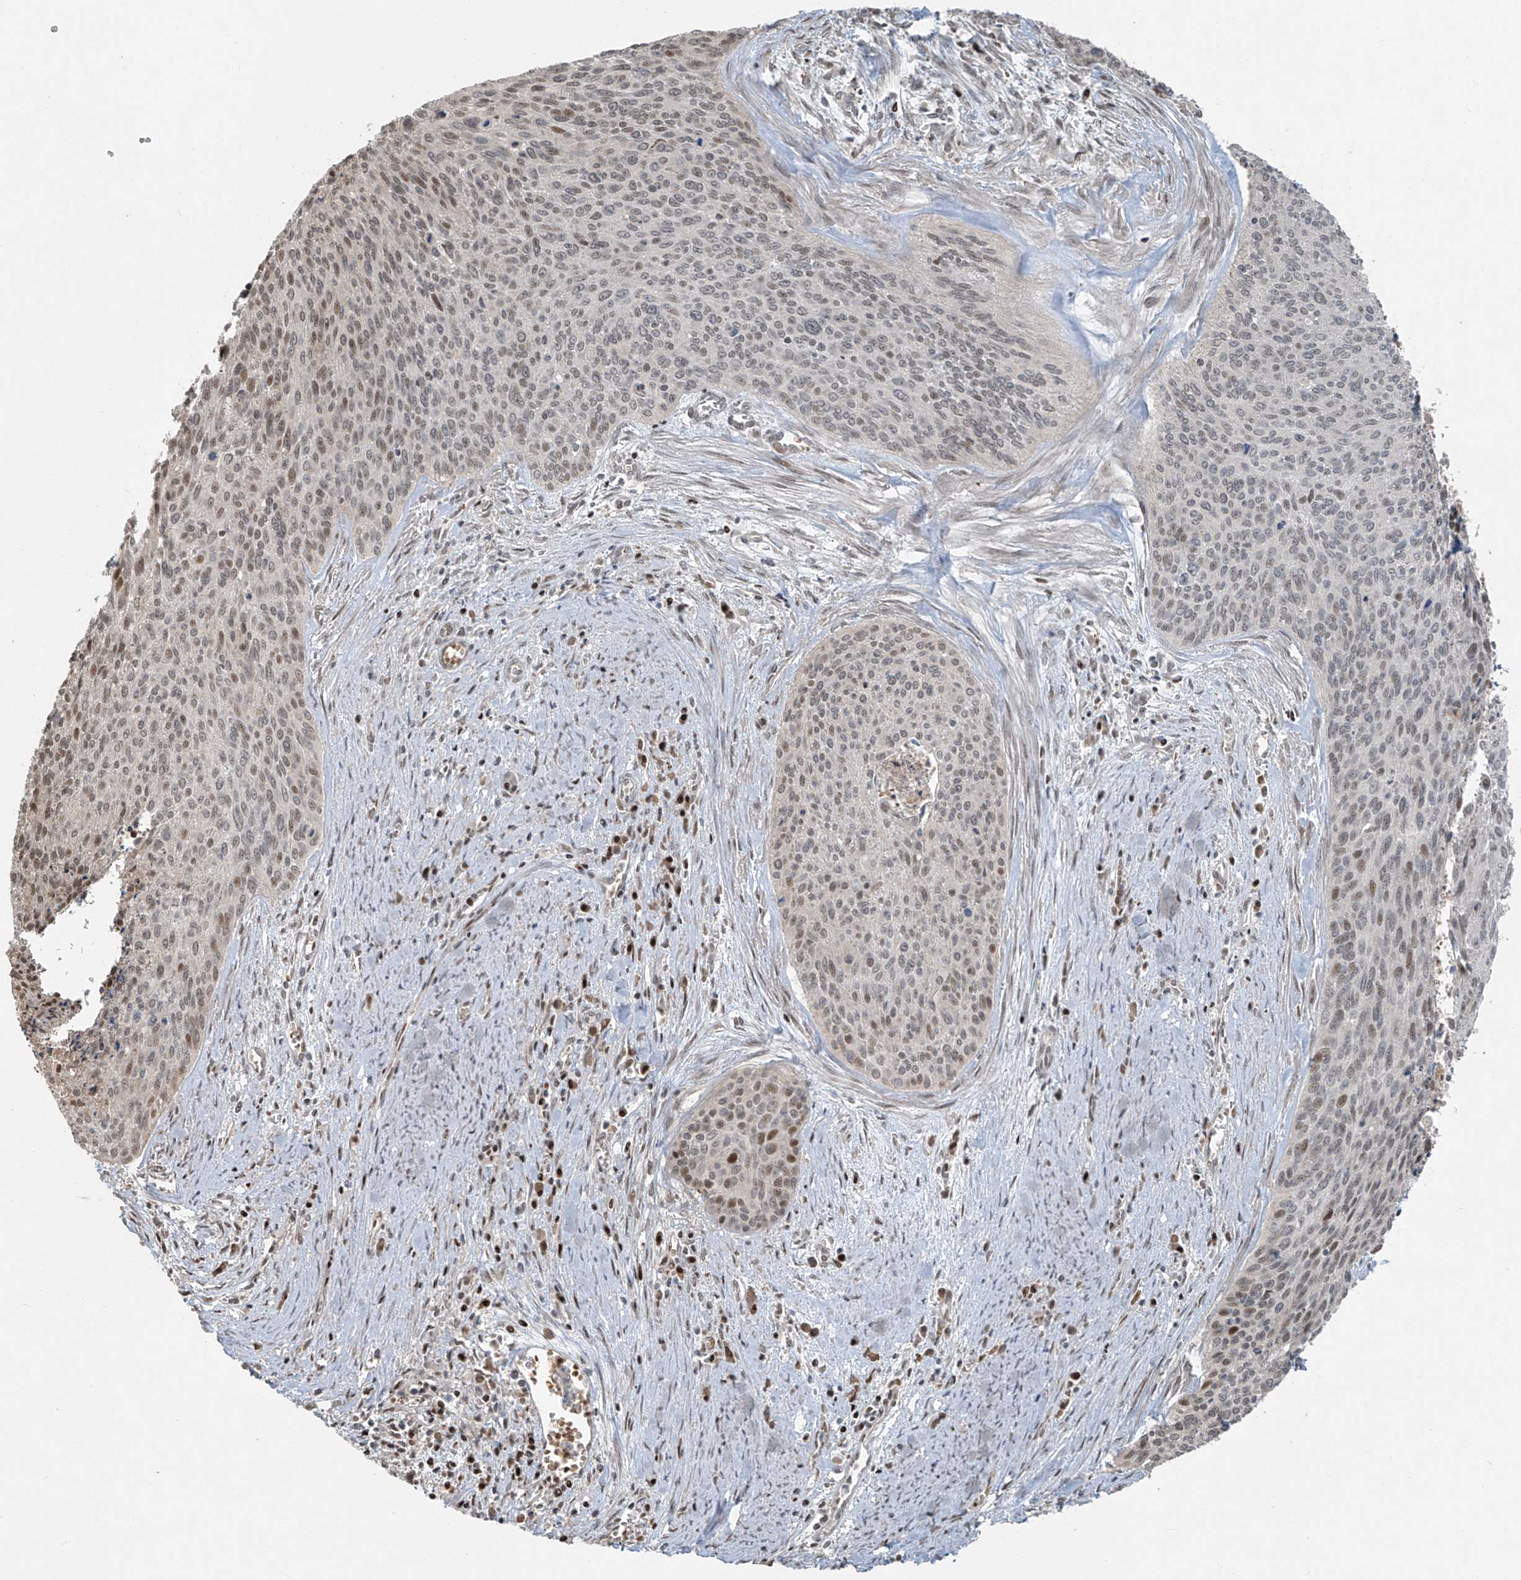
{"staining": {"intensity": "moderate", "quantity": "<25%", "location": "nuclear"}, "tissue": "cervical cancer", "cell_type": "Tumor cells", "image_type": "cancer", "snomed": [{"axis": "morphology", "description": "Squamous cell carcinoma, NOS"}, {"axis": "topography", "description": "Cervix"}], "caption": "A brown stain highlights moderate nuclear positivity of a protein in cervical squamous cell carcinoma tumor cells.", "gene": "TTC22", "patient": {"sex": "female", "age": 55}}